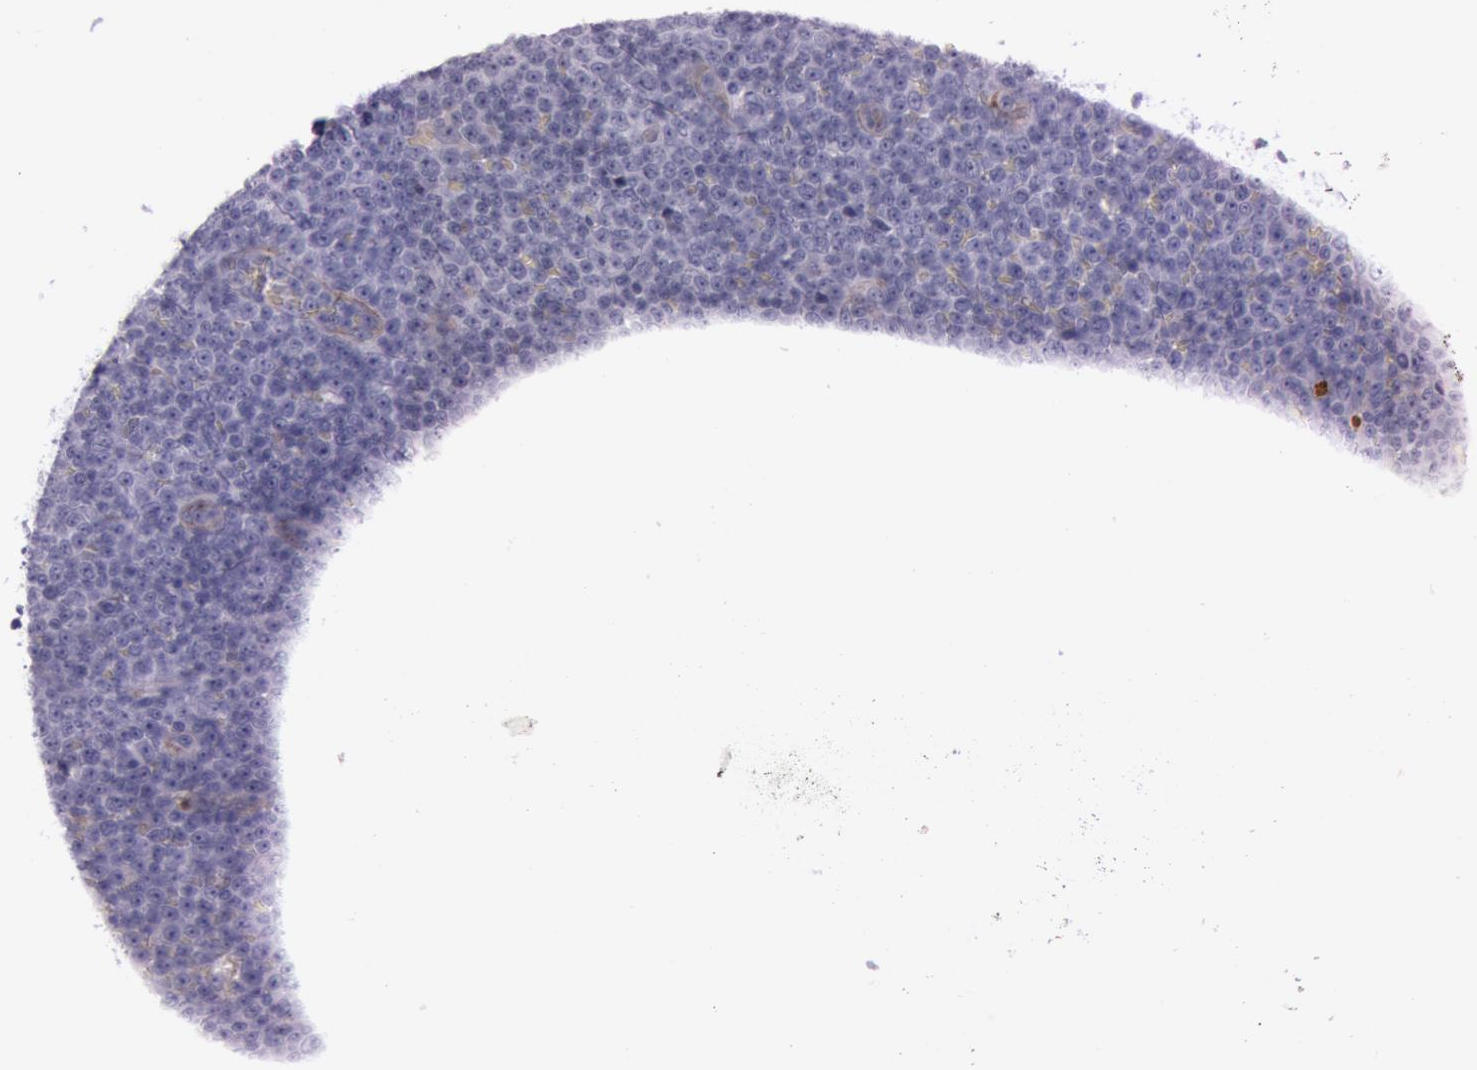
{"staining": {"intensity": "negative", "quantity": "none", "location": "none"}, "tissue": "lymphoma", "cell_type": "Tumor cells", "image_type": "cancer", "snomed": [{"axis": "morphology", "description": "Malignant lymphoma, non-Hodgkin's type, Low grade"}, {"axis": "topography", "description": "Lymph node"}], "caption": "Tumor cells are negative for brown protein staining in malignant lymphoma, non-Hodgkin's type (low-grade).", "gene": "FOLH1", "patient": {"sex": "male", "age": 50}}